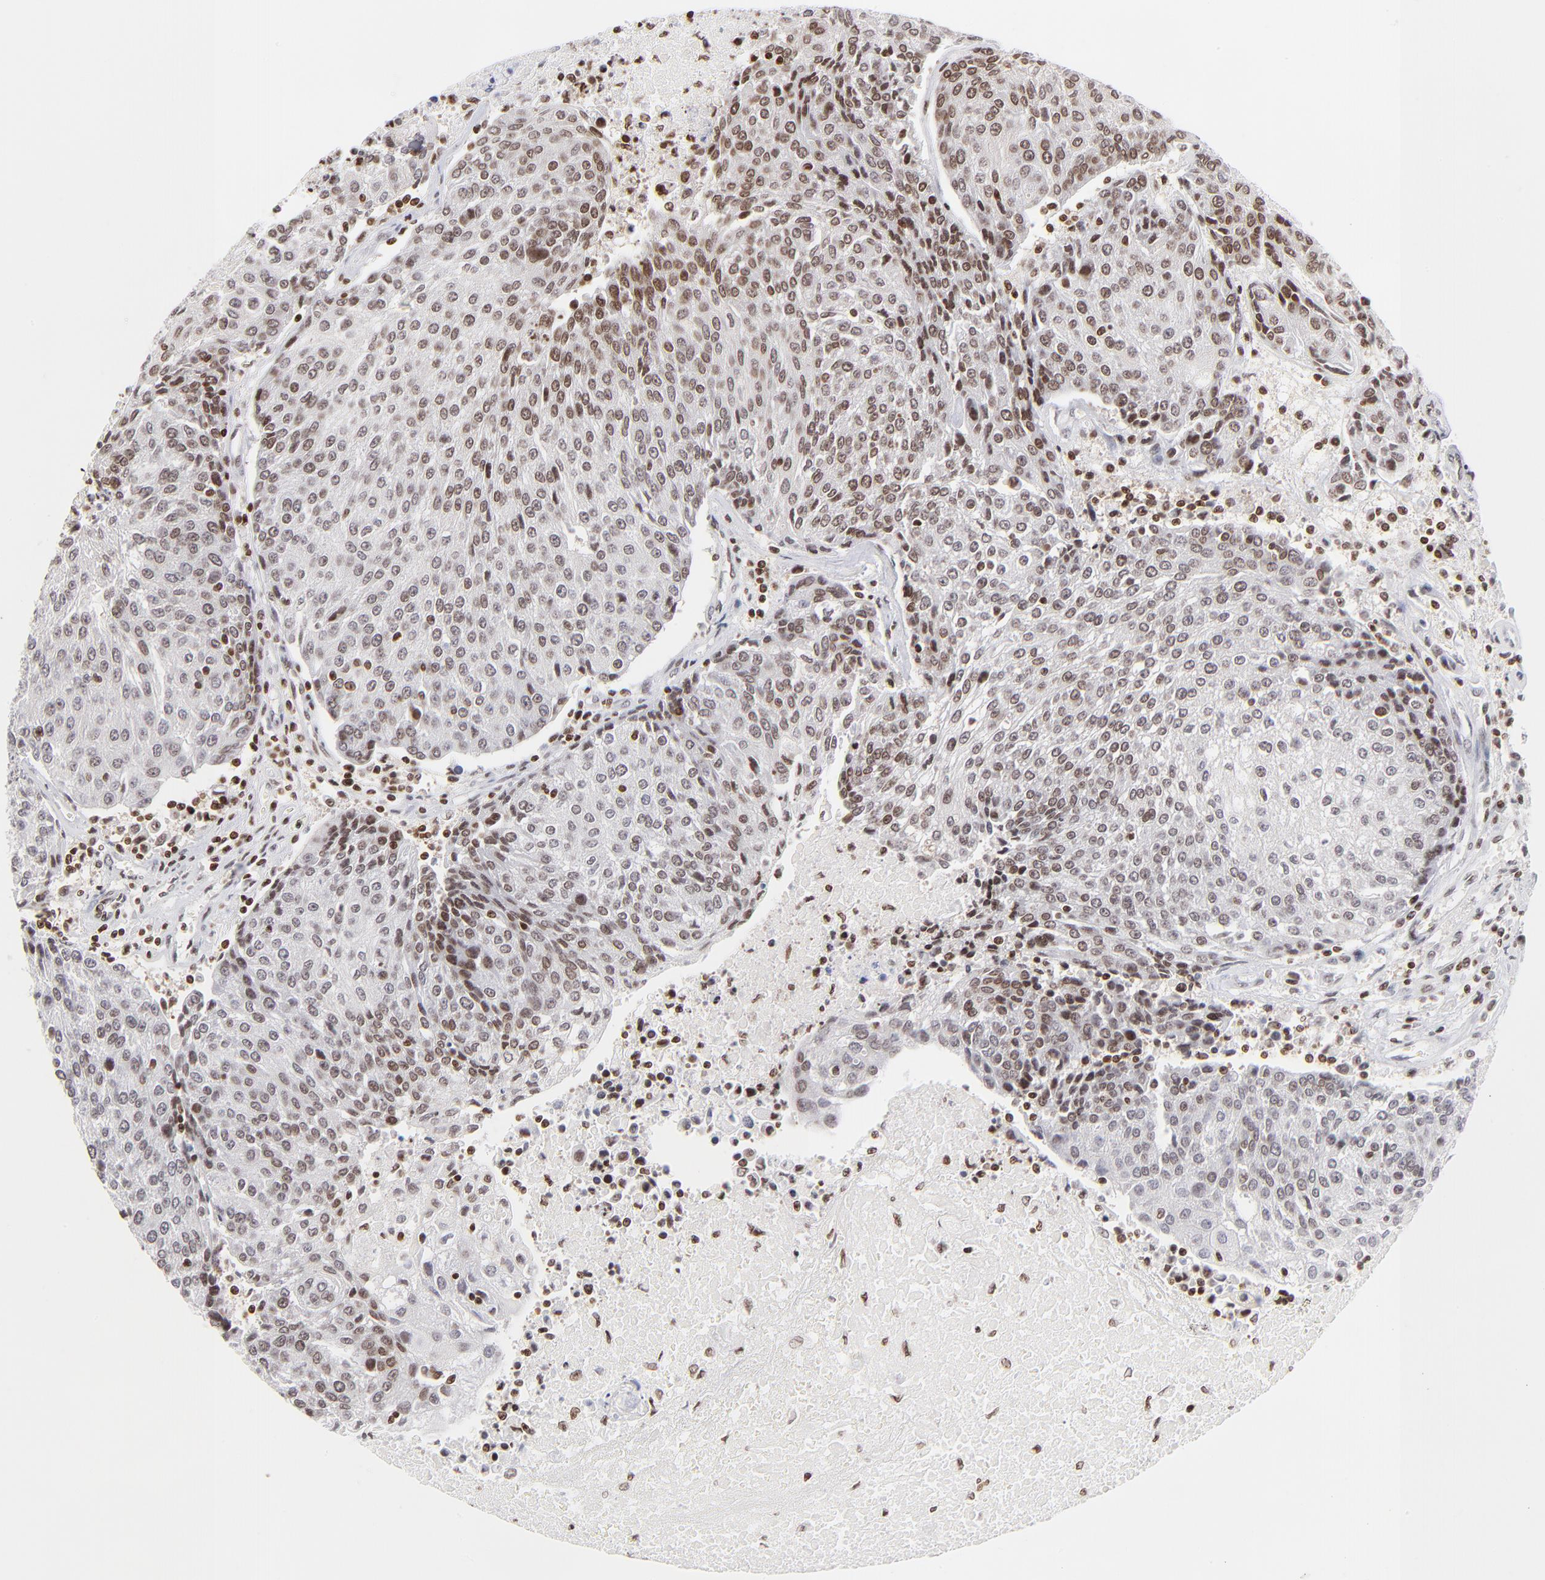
{"staining": {"intensity": "moderate", "quantity": "25%-75%", "location": "nuclear"}, "tissue": "urothelial cancer", "cell_type": "Tumor cells", "image_type": "cancer", "snomed": [{"axis": "morphology", "description": "Urothelial carcinoma, High grade"}, {"axis": "topography", "description": "Urinary bladder"}], "caption": "The photomicrograph reveals a brown stain indicating the presence of a protein in the nuclear of tumor cells in urothelial carcinoma (high-grade). The staining was performed using DAB (3,3'-diaminobenzidine) to visualize the protein expression in brown, while the nuclei were stained in blue with hematoxylin (Magnification: 20x).", "gene": "RTL4", "patient": {"sex": "female", "age": 85}}